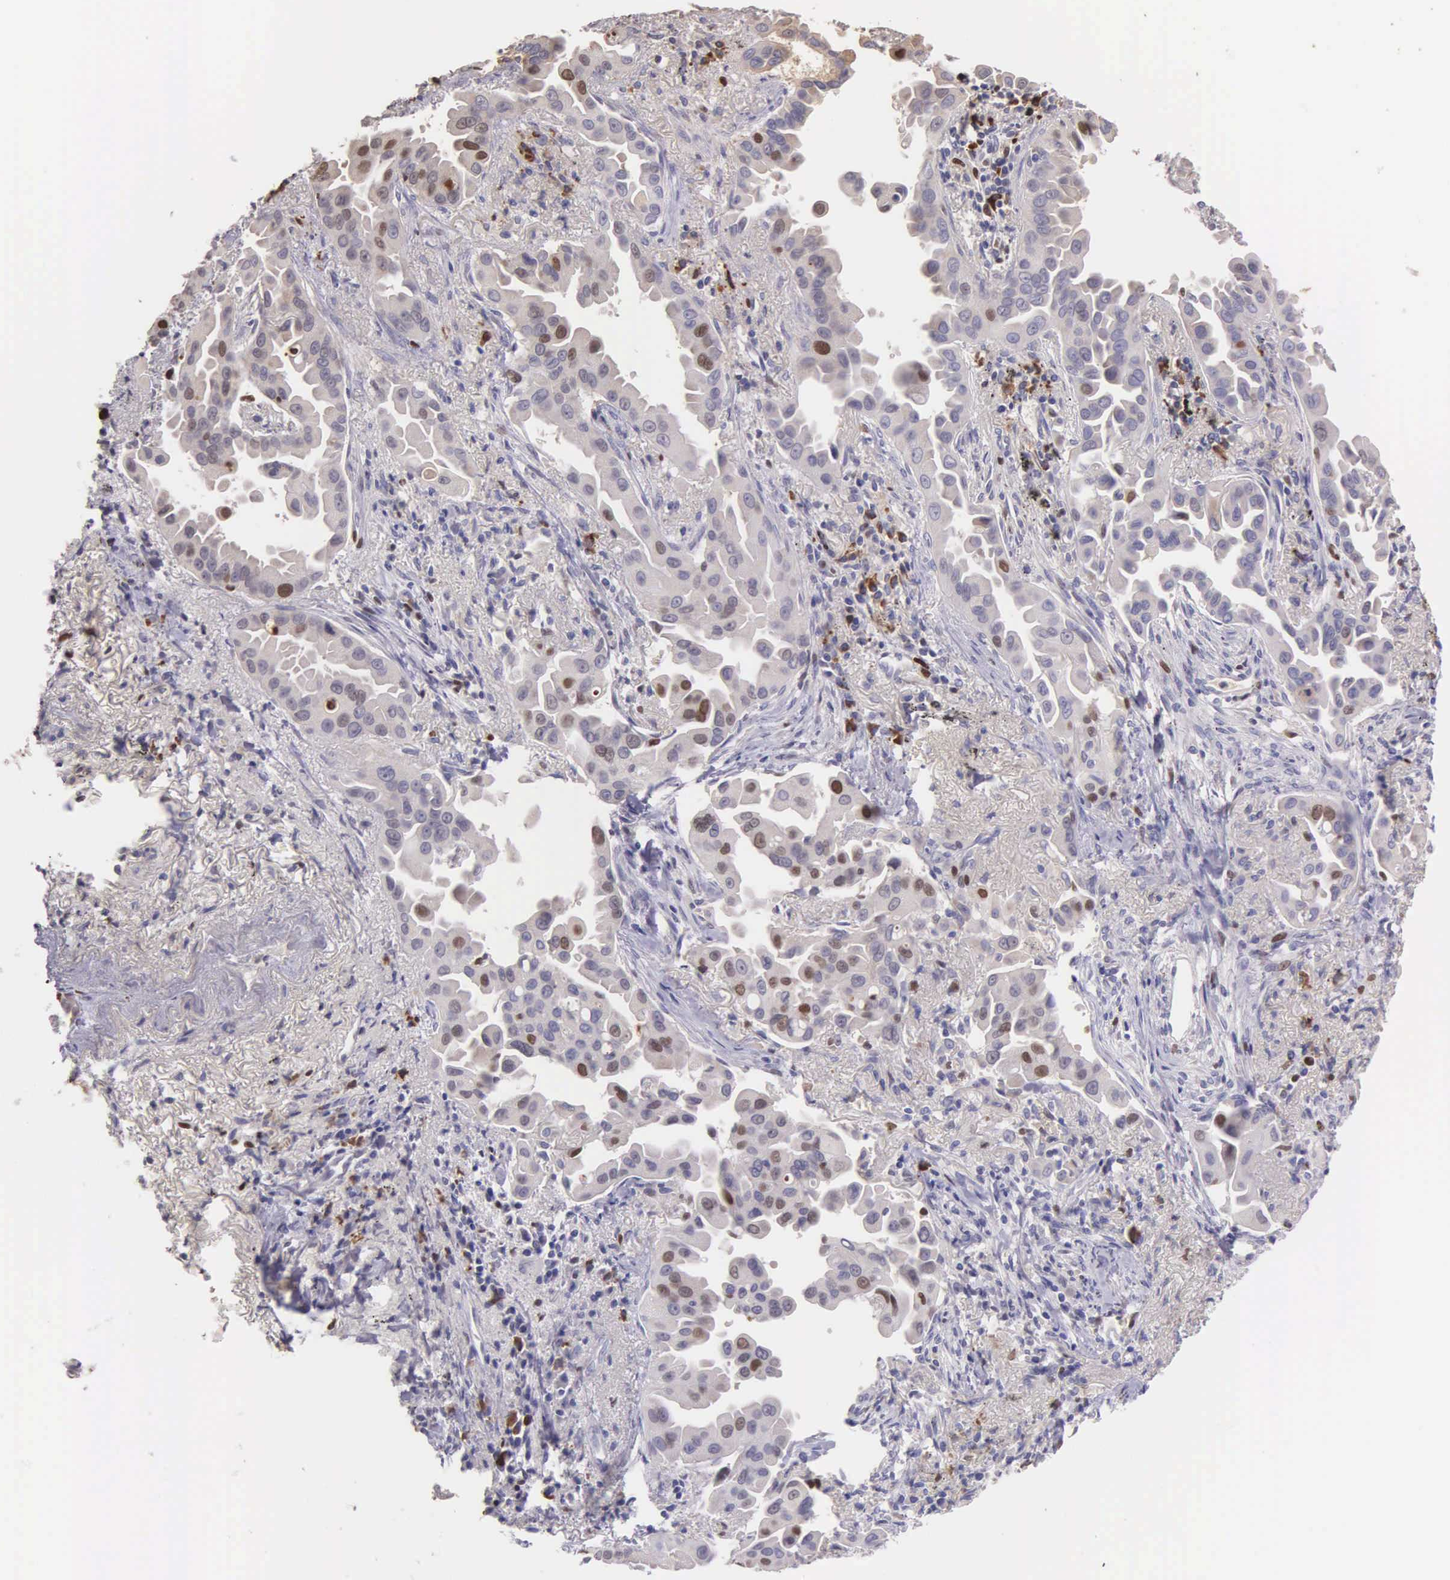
{"staining": {"intensity": "moderate", "quantity": "<25%", "location": "nuclear"}, "tissue": "lung cancer", "cell_type": "Tumor cells", "image_type": "cancer", "snomed": [{"axis": "morphology", "description": "Adenocarcinoma, NOS"}, {"axis": "topography", "description": "Lung"}], "caption": "Tumor cells display low levels of moderate nuclear staining in about <25% of cells in adenocarcinoma (lung).", "gene": "MCM5", "patient": {"sex": "male", "age": 68}}